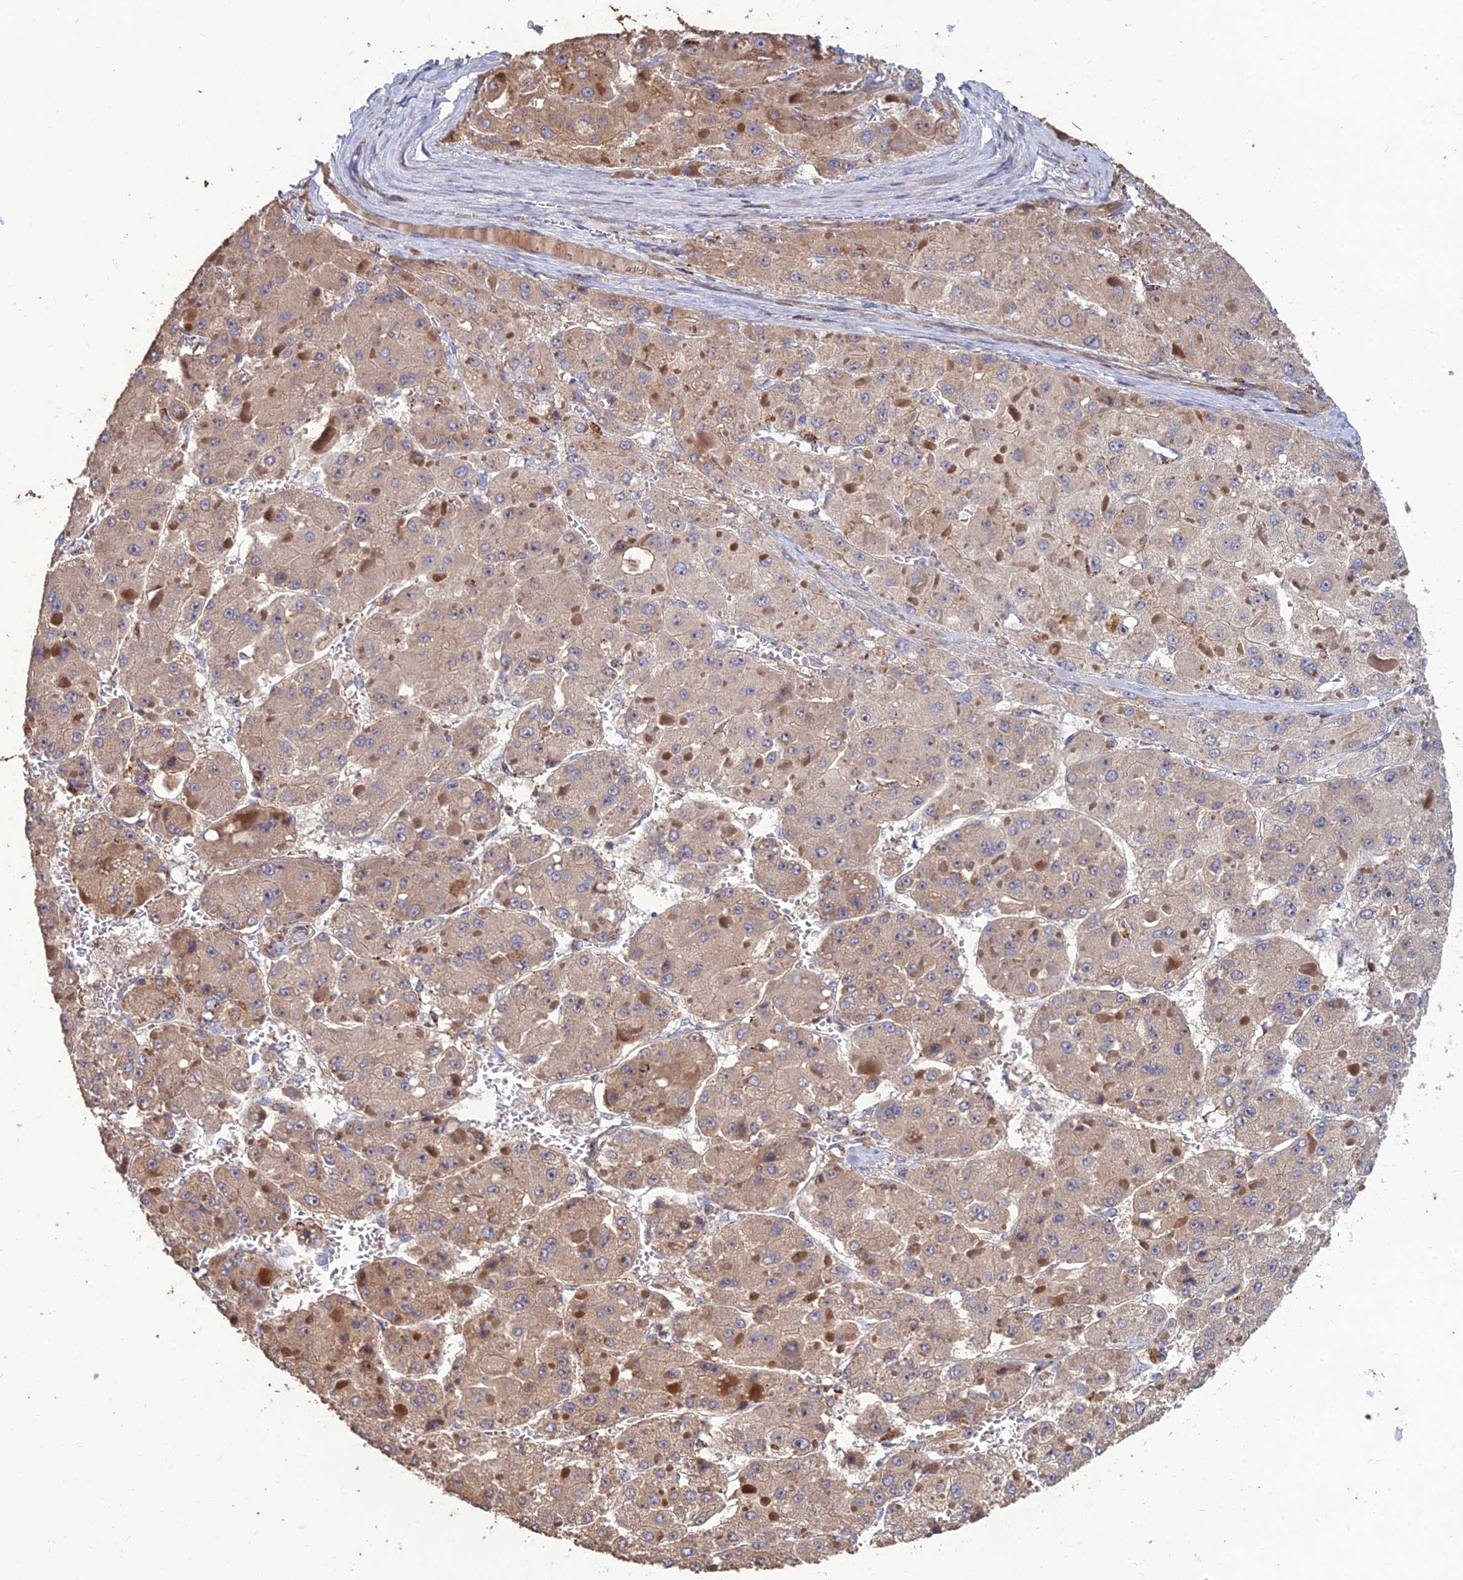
{"staining": {"intensity": "weak", "quantity": ">75%", "location": "cytoplasmic/membranous"}, "tissue": "liver cancer", "cell_type": "Tumor cells", "image_type": "cancer", "snomed": [{"axis": "morphology", "description": "Carcinoma, Hepatocellular, NOS"}, {"axis": "topography", "description": "Liver"}], "caption": "Liver cancer (hepatocellular carcinoma) stained with a protein marker displays weak staining in tumor cells.", "gene": "RIC8B", "patient": {"sex": "female", "age": 73}}